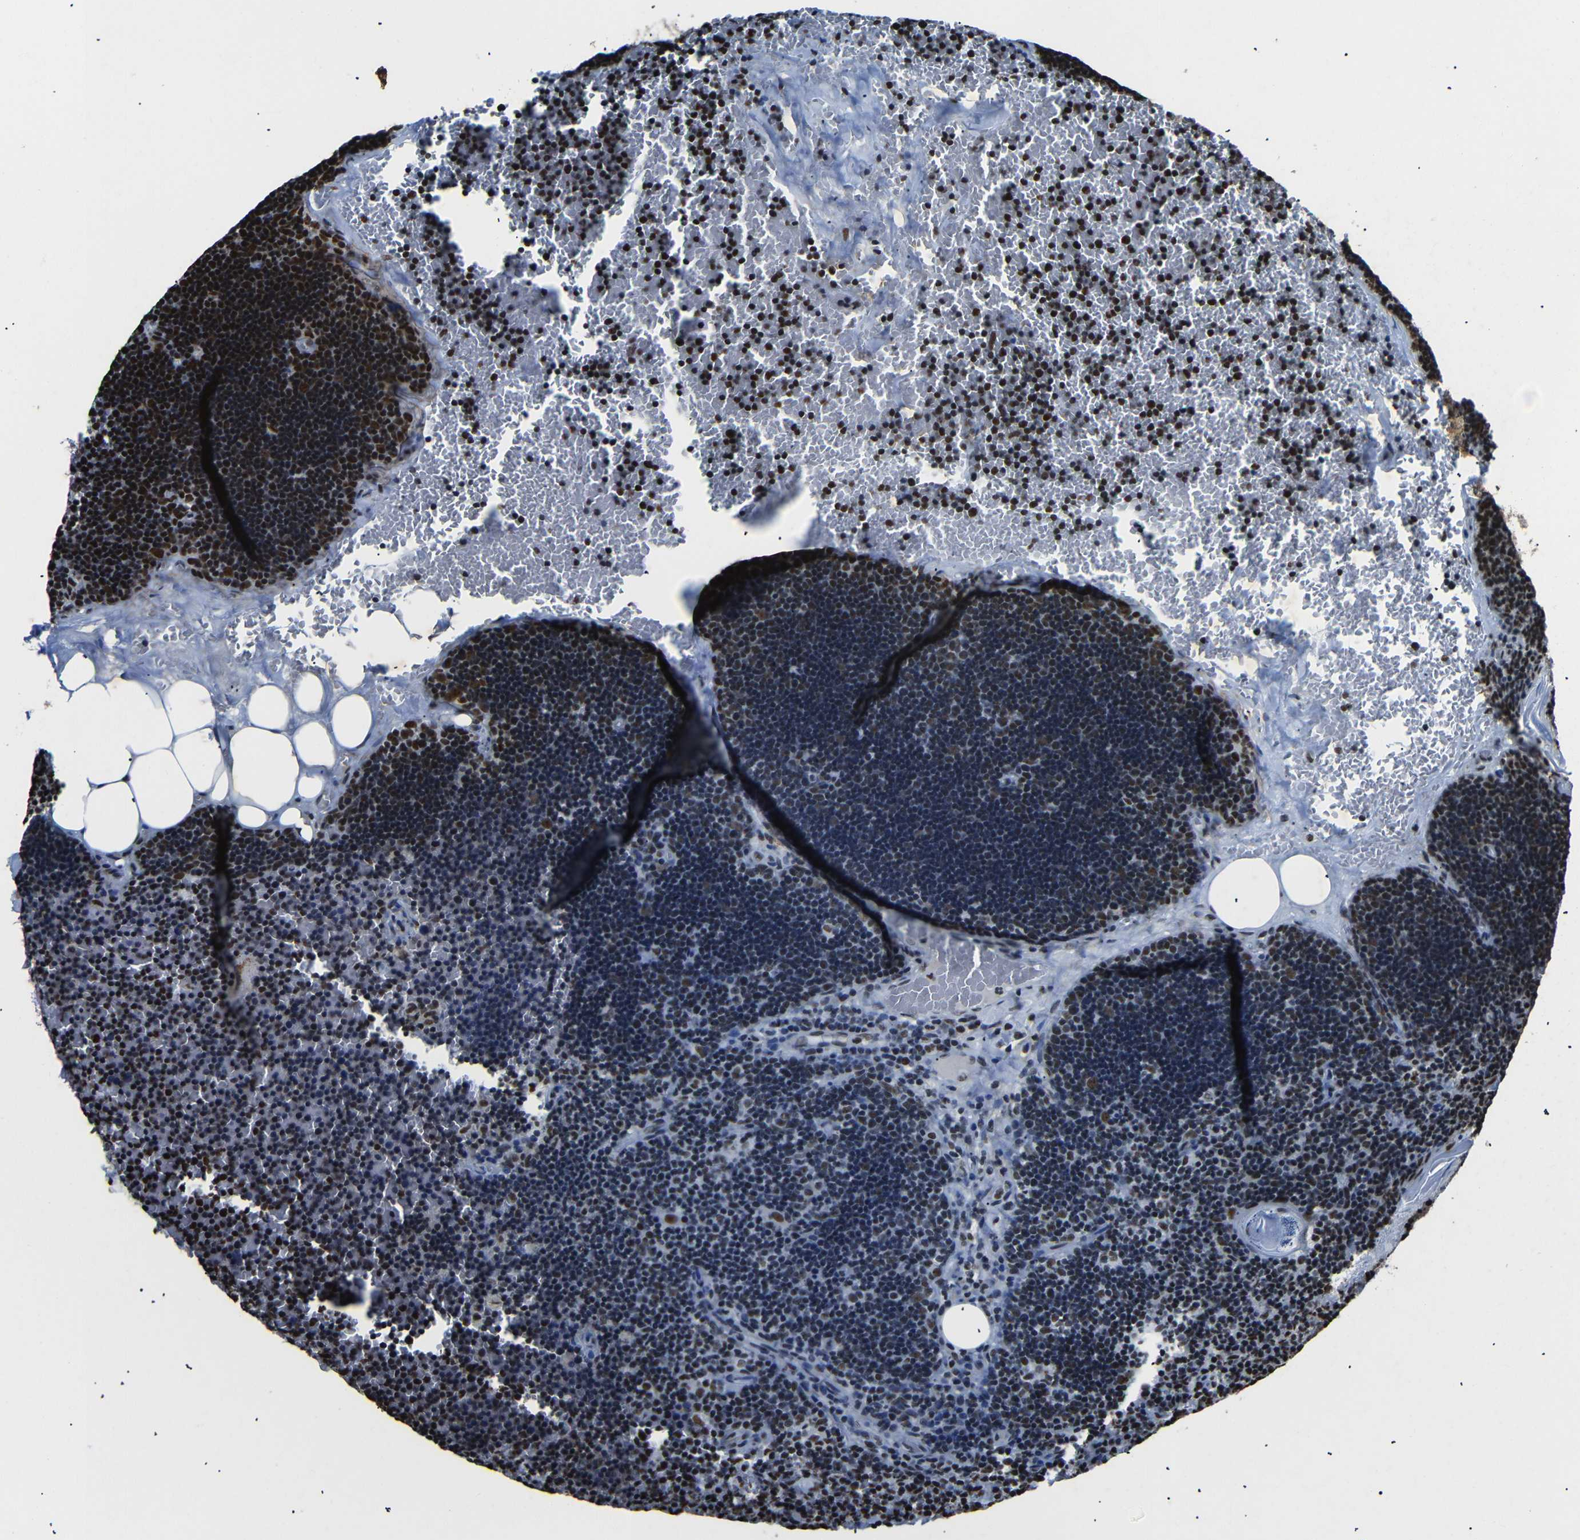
{"staining": {"intensity": "strong", "quantity": "25%-75%", "location": "nuclear"}, "tissue": "lymph node", "cell_type": "Germinal center cells", "image_type": "normal", "snomed": [{"axis": "morphology", "description": "Normal tissue, NOS"}, {"axis": "topography", "description": "Lymph node"}], "caption": "This is a micrograph of IHC staining of normal lymph node, which shows strong expression in the nuclear of germinal center cells.", "gene": "SRSF1", "patient": {"sex": "male", "age": 33}}